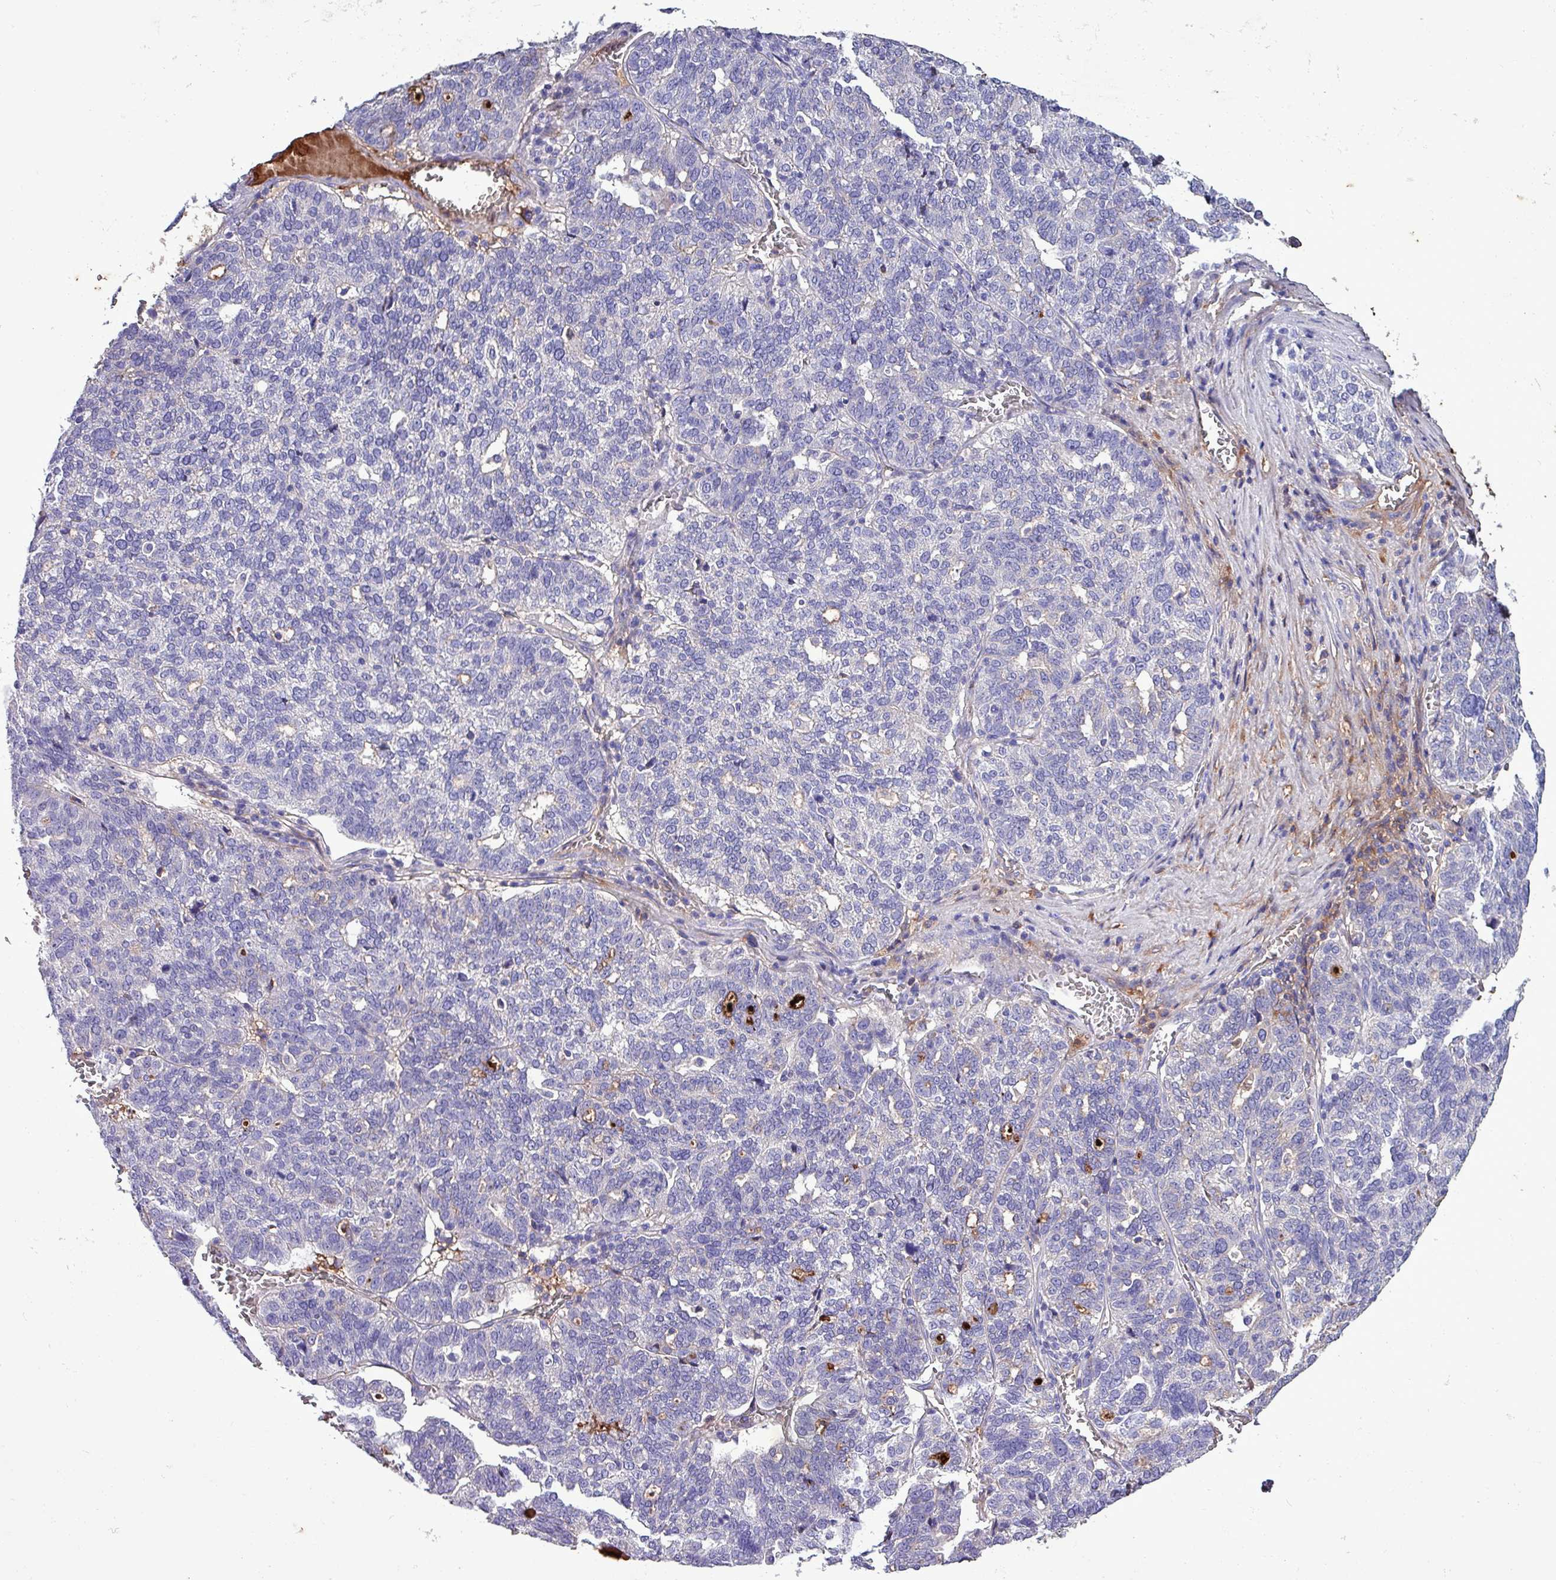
{"staining": {"intensity": "negative", "quantity": "none", "location": "none"}, "tissue": "ovarian cancer", "cell_type": "Tumor cells", "image_type": "cancer", "snomed": [{"axis": "morphology", "description": "Cystadenocarcinoma, serous, NOS"}, {"axis": "topography", "description": "Ovary"}], "caption": "Immunohistochemical staining of human ovarian cancer (serous cystadenocarcinoma) demonstrates no significant staining in tumor cells.", "gene": "HP", "patient": {"sex": "female", "age": 59}}